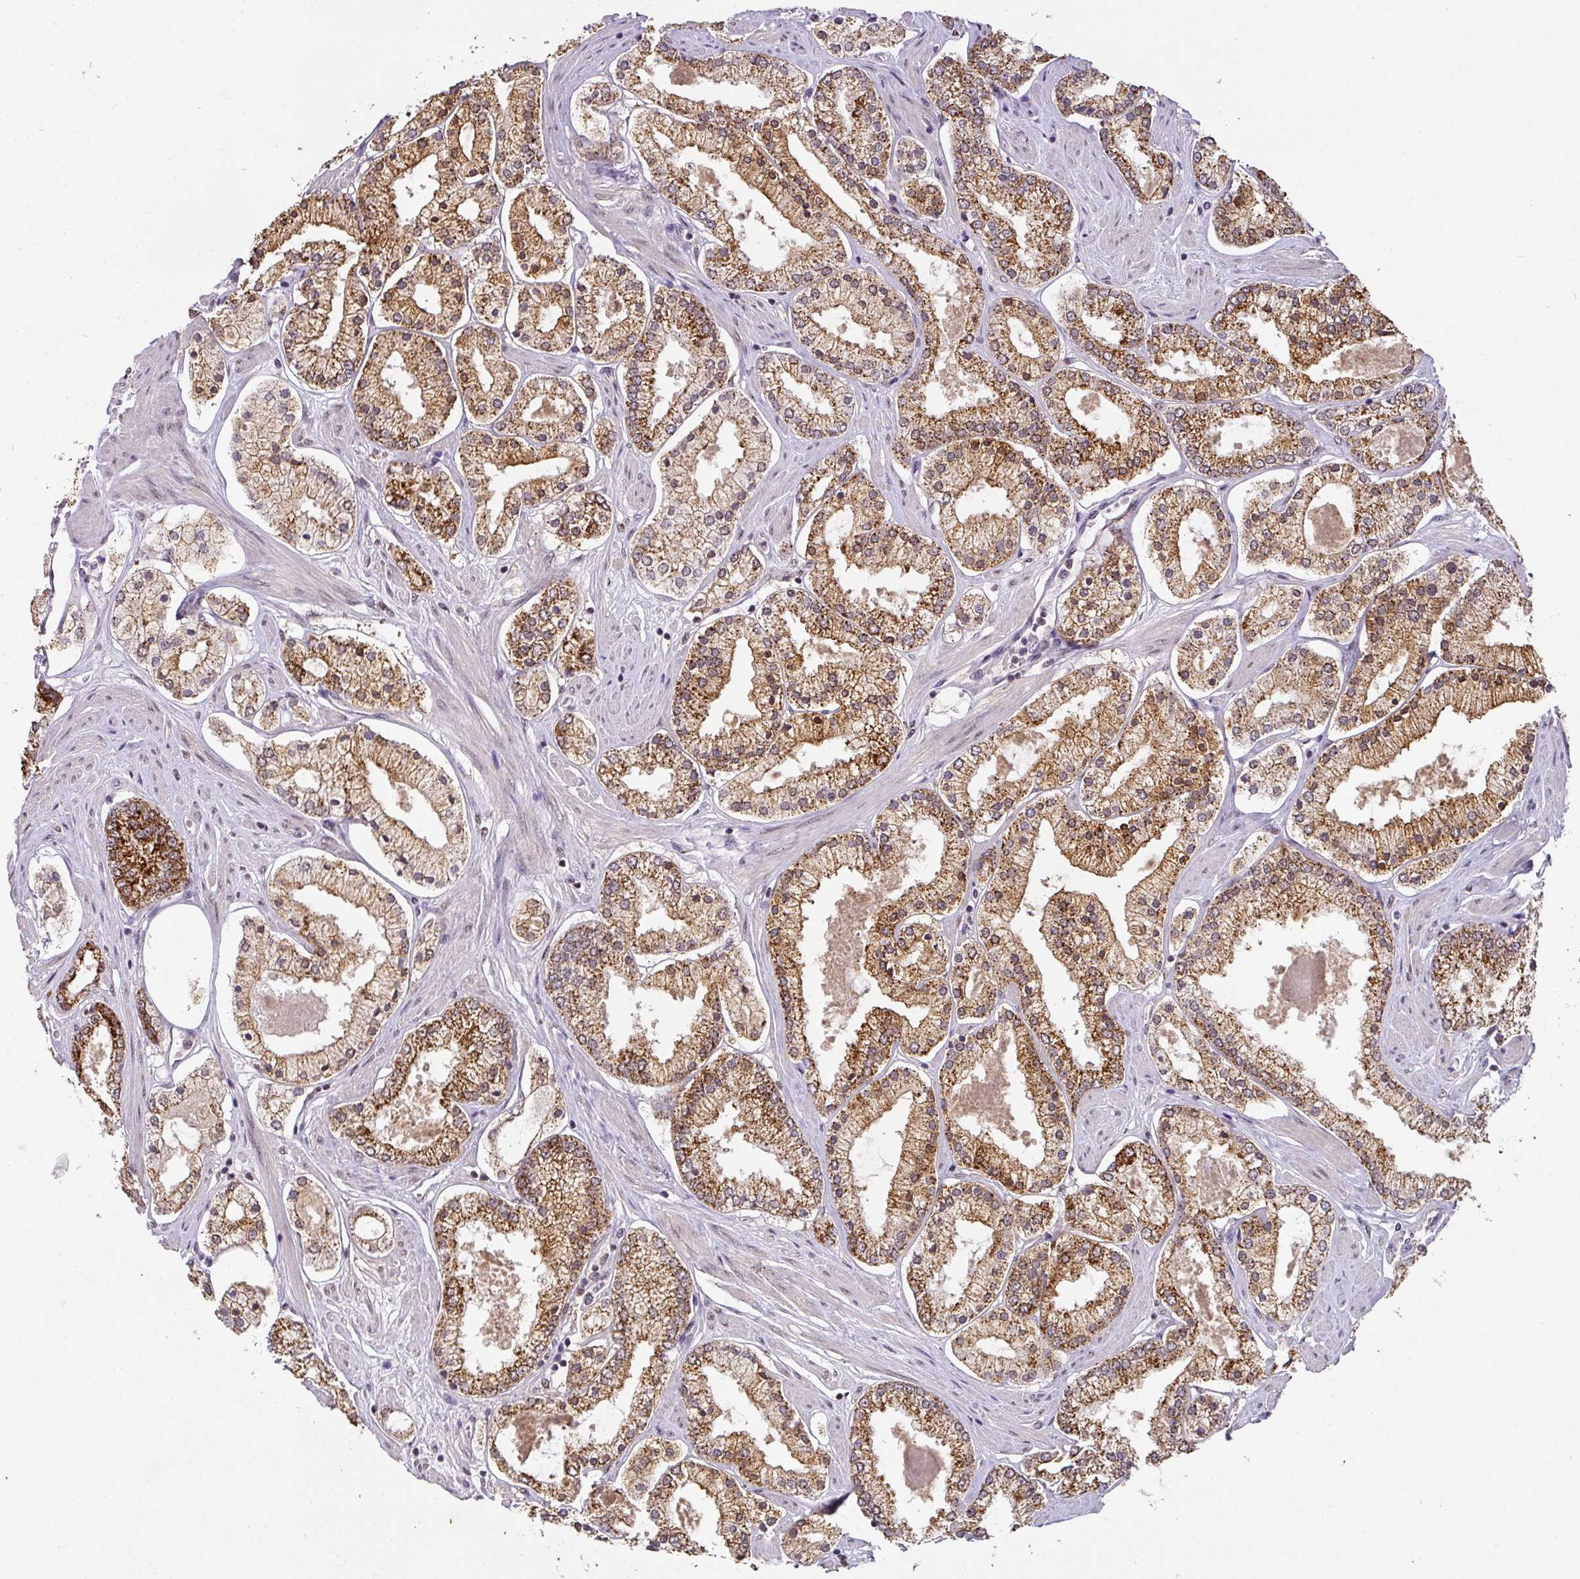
{"staining": {"intensity": "strong", "quantity": ">75%", "location": "cytoplasmic/membranous"}, "tissue": "prostate cancer", "cell_type": "Tumor cells", "image_type": "cancer", "snomed": [{"axis": "morphology", "description": "Adenocarcinoma, Low grade"}, {"axis": "topography", "description": "Prostate"}], "caption": "A histopathology image of human prostate low-grade adenocarcinoma stained for a protein exhibits strong cytoplasmic/membranous brown staining in tumor cells. (Stains: DAB in brown, nuclei in blue, Microscopy: brightfield microscopy at high magnification).", "gene": "RANBP9", "patient": {"sex": "male", "age": 42}}